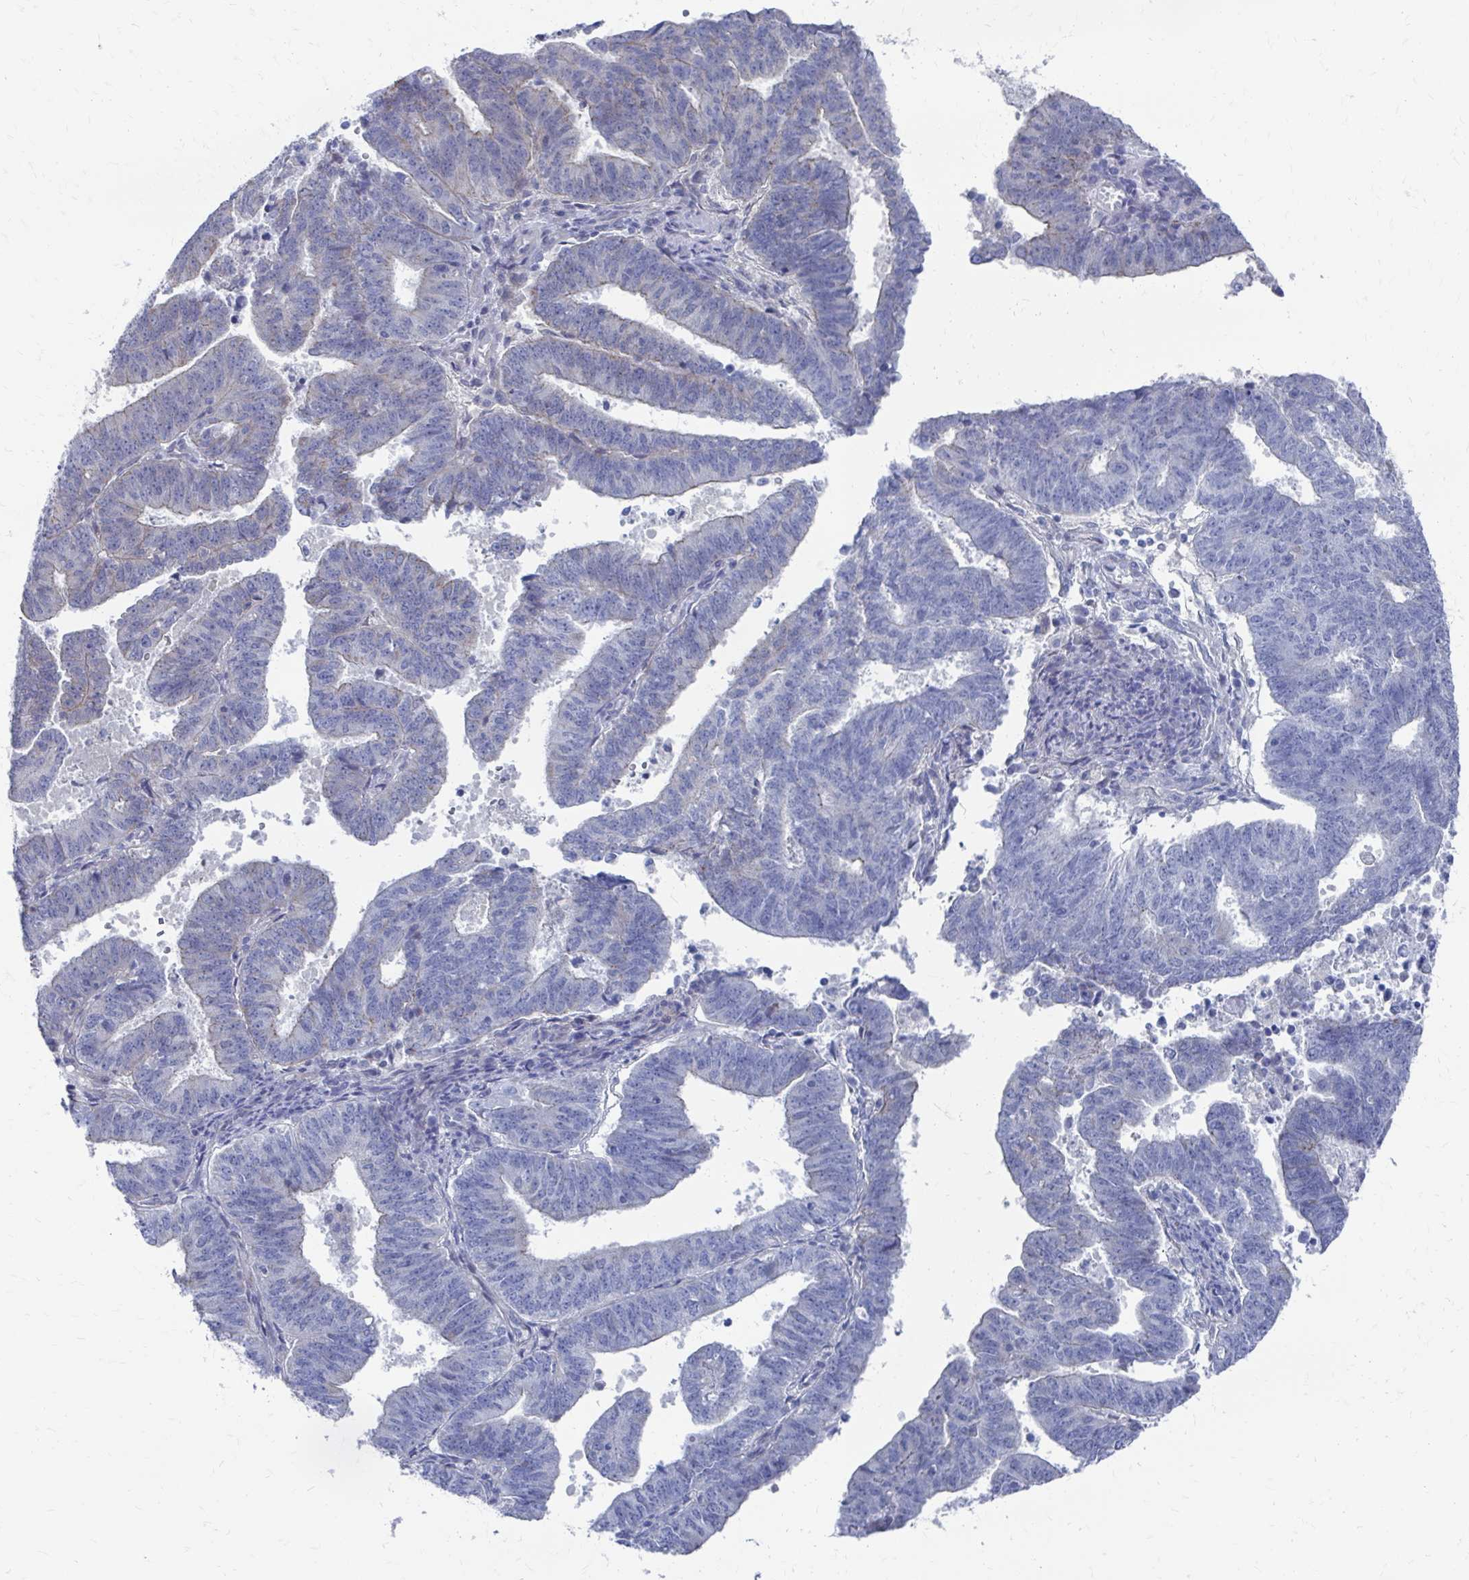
{"staining": {"intensity": "negative", "quantity": "none", "location": "none"}, "tissue": "endometrial cancer", "cell_type": "Tumor cells", "image_type": "cancer", "snomed": [{"axis": "morphology", "description": "Adenocarcinoma, NOS"}, {"axis": "topography", "description": "Endometrium"}], "caption": "IHC histopathology image of endometrial adenocarcinoma stained for a protein (brown), which demonstrates no expression in tumor cells.", "gene": "PLEKHG7", "patient": {"sex": "female", "age": 82}}